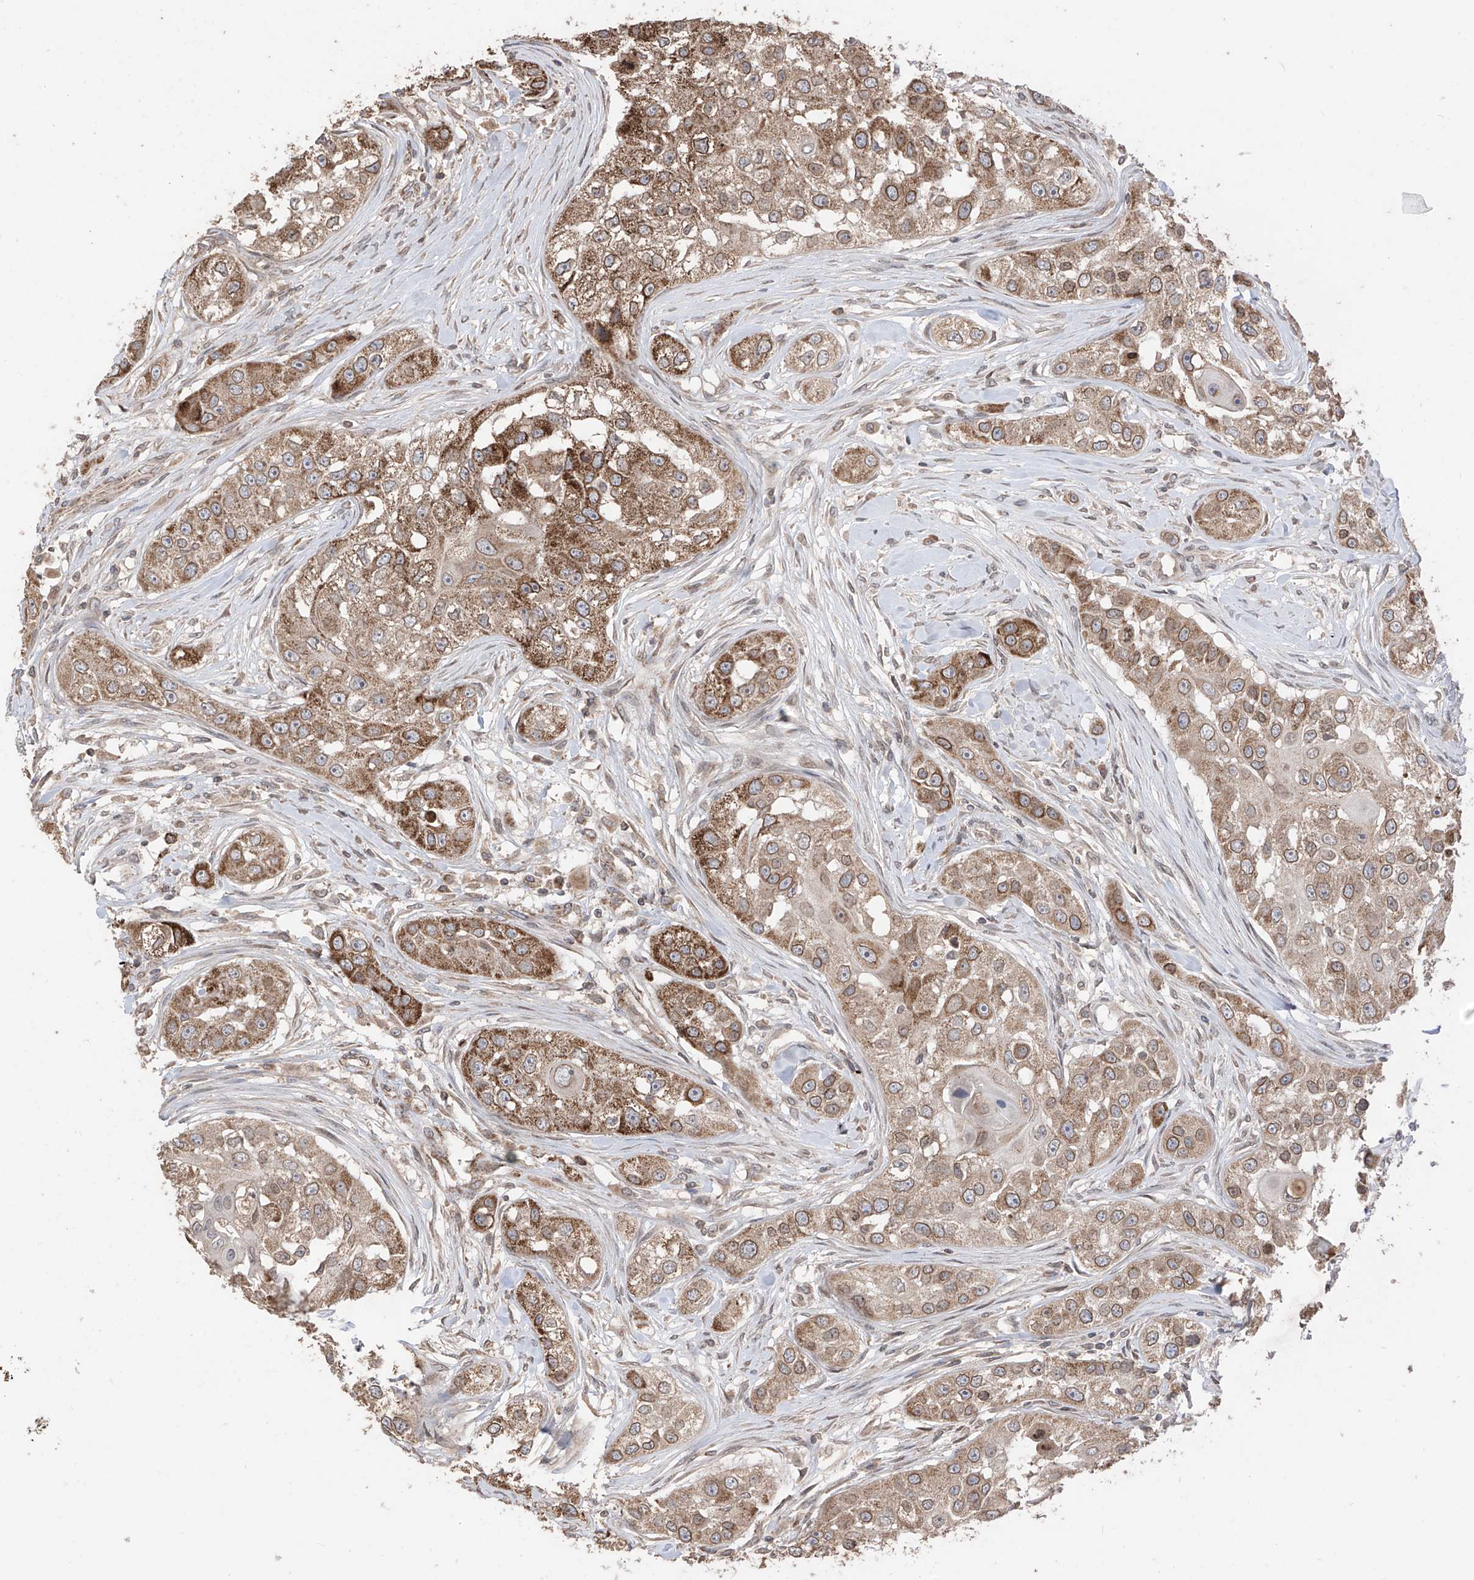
{"staining": {"intensity": "moderate", "quantity": "25%-75%", "location": "cytoplasmic/membranous,nuclear"}, "tissue": "head and neck cancer", "cell_type": "Tumor cells", "image_type": "cancer", "snomed": [{"axis": "morphology", "description": "Normal tissue, NOS"}, {"axis": "morphology", "description": "Squamous cell carcinoma, NOS"}, {"axis": "topography", "description": "Skeletal muscle"}, {"axis": "topography", "description": "Head-Neck"}], "caption": "IHC histopathology image of neoplastic tissue: human head and neck cancer stained using immunohistochemistry (IHC) shows medium levels of moderate protein expression localized specifically in the cytoplasmic/membranous and nuclear of tumor cells, appearing as a cytoplasmic/membranous and nuclear brown color.", "gene": "AHCTF1", "patient": {"sex": "male", "age": 51}}